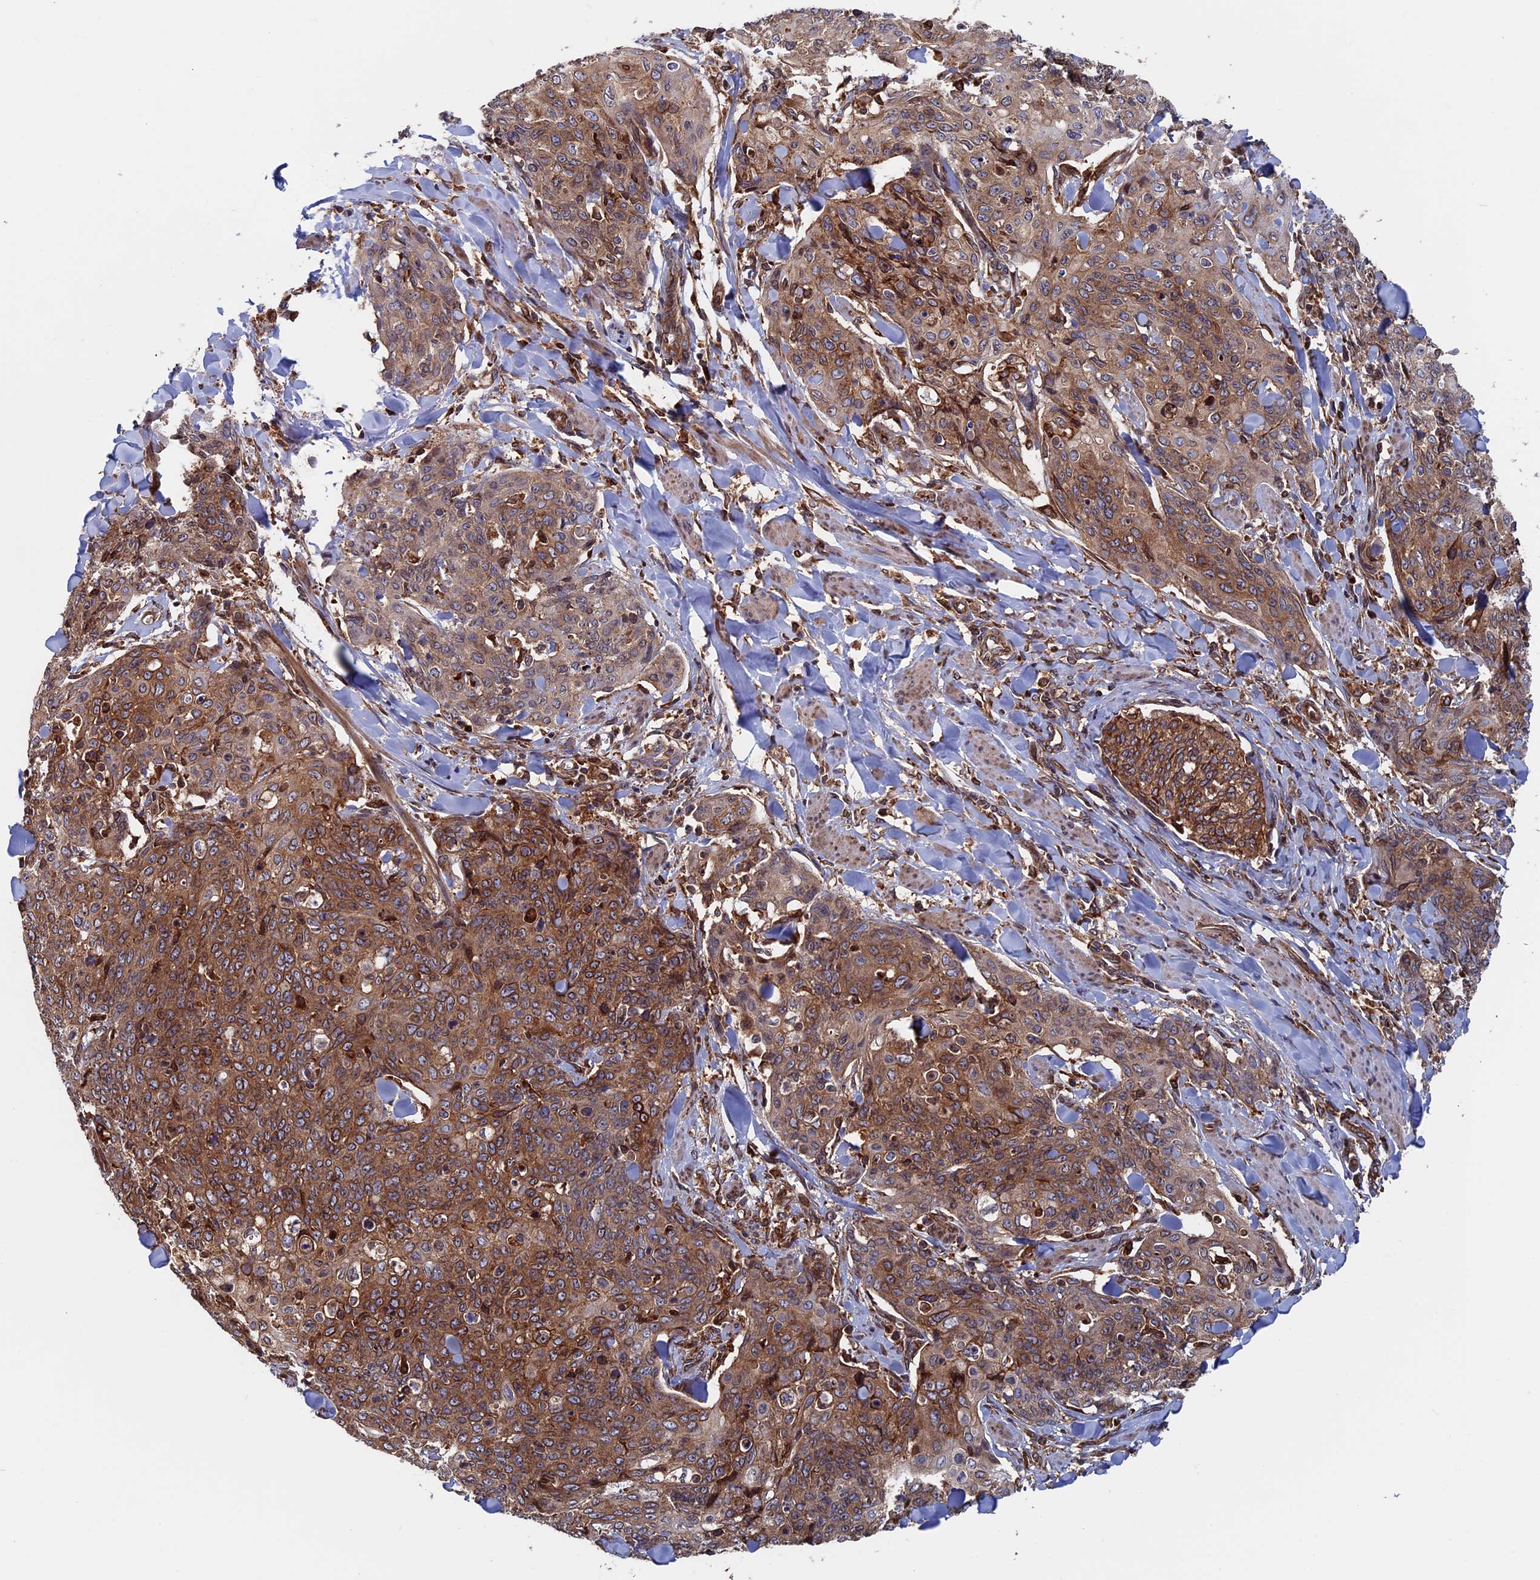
{"staining": {"intensity": "moderate", "quantity": ">75%", "location": "cytoplasmic/membranous"}, "tissue": "skin cancer", "cell_type": "Tumor cells", "image_type": "cancer", "snomed": [{"axis": "morphology", "description": "Squamous cell carcinoma, NOS"}, {"axis": "topography", "description": "Skin"}, {"axis": "topography", "description": "Vulva"}], "caption": "Immunohistochemistry (DAB) staining of human skin cancer (squamous cell carcinoma) displays moderate cytoplasmic/membranous protein positivity in about >75% of tumor cells.", "gene": "RPUSD1", "patient": {"sex": "female", "age": 85}}